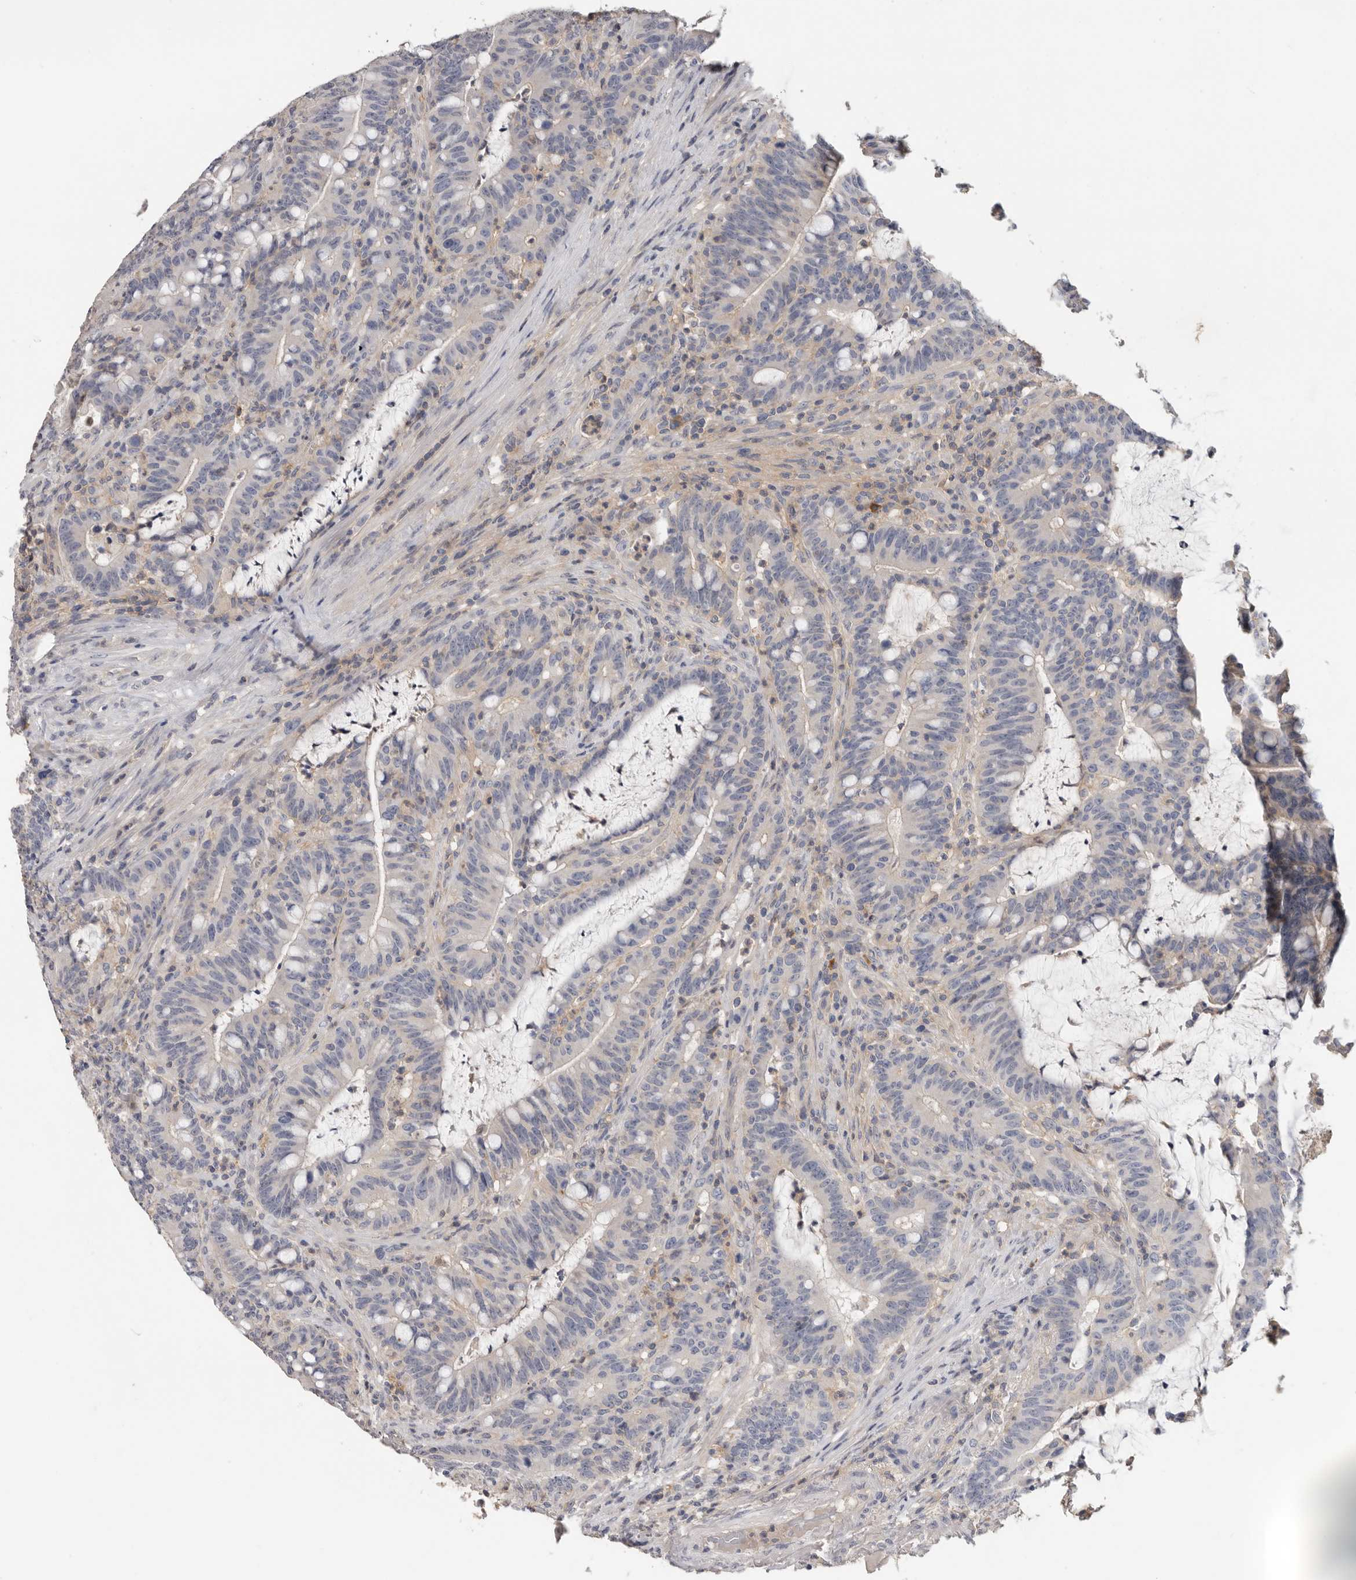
{"staining": {"intensity": "negative", "quantity": "none", "location": "none"}, "tissue": "colorectal cancer", "cell_type": "Tumor cells", "image_type": "cancer", "snomed": [{"axis": "morphology", "description": "Adenocarcinoma, NOS"}, {"axis": "topography", "description": "Colon"}], "caption": "Tumor cells show no significant protein staining in colorectal adenocarcinoma.", "gene": "WDTC1", "patient": {"sex": "female", "age": 66}}